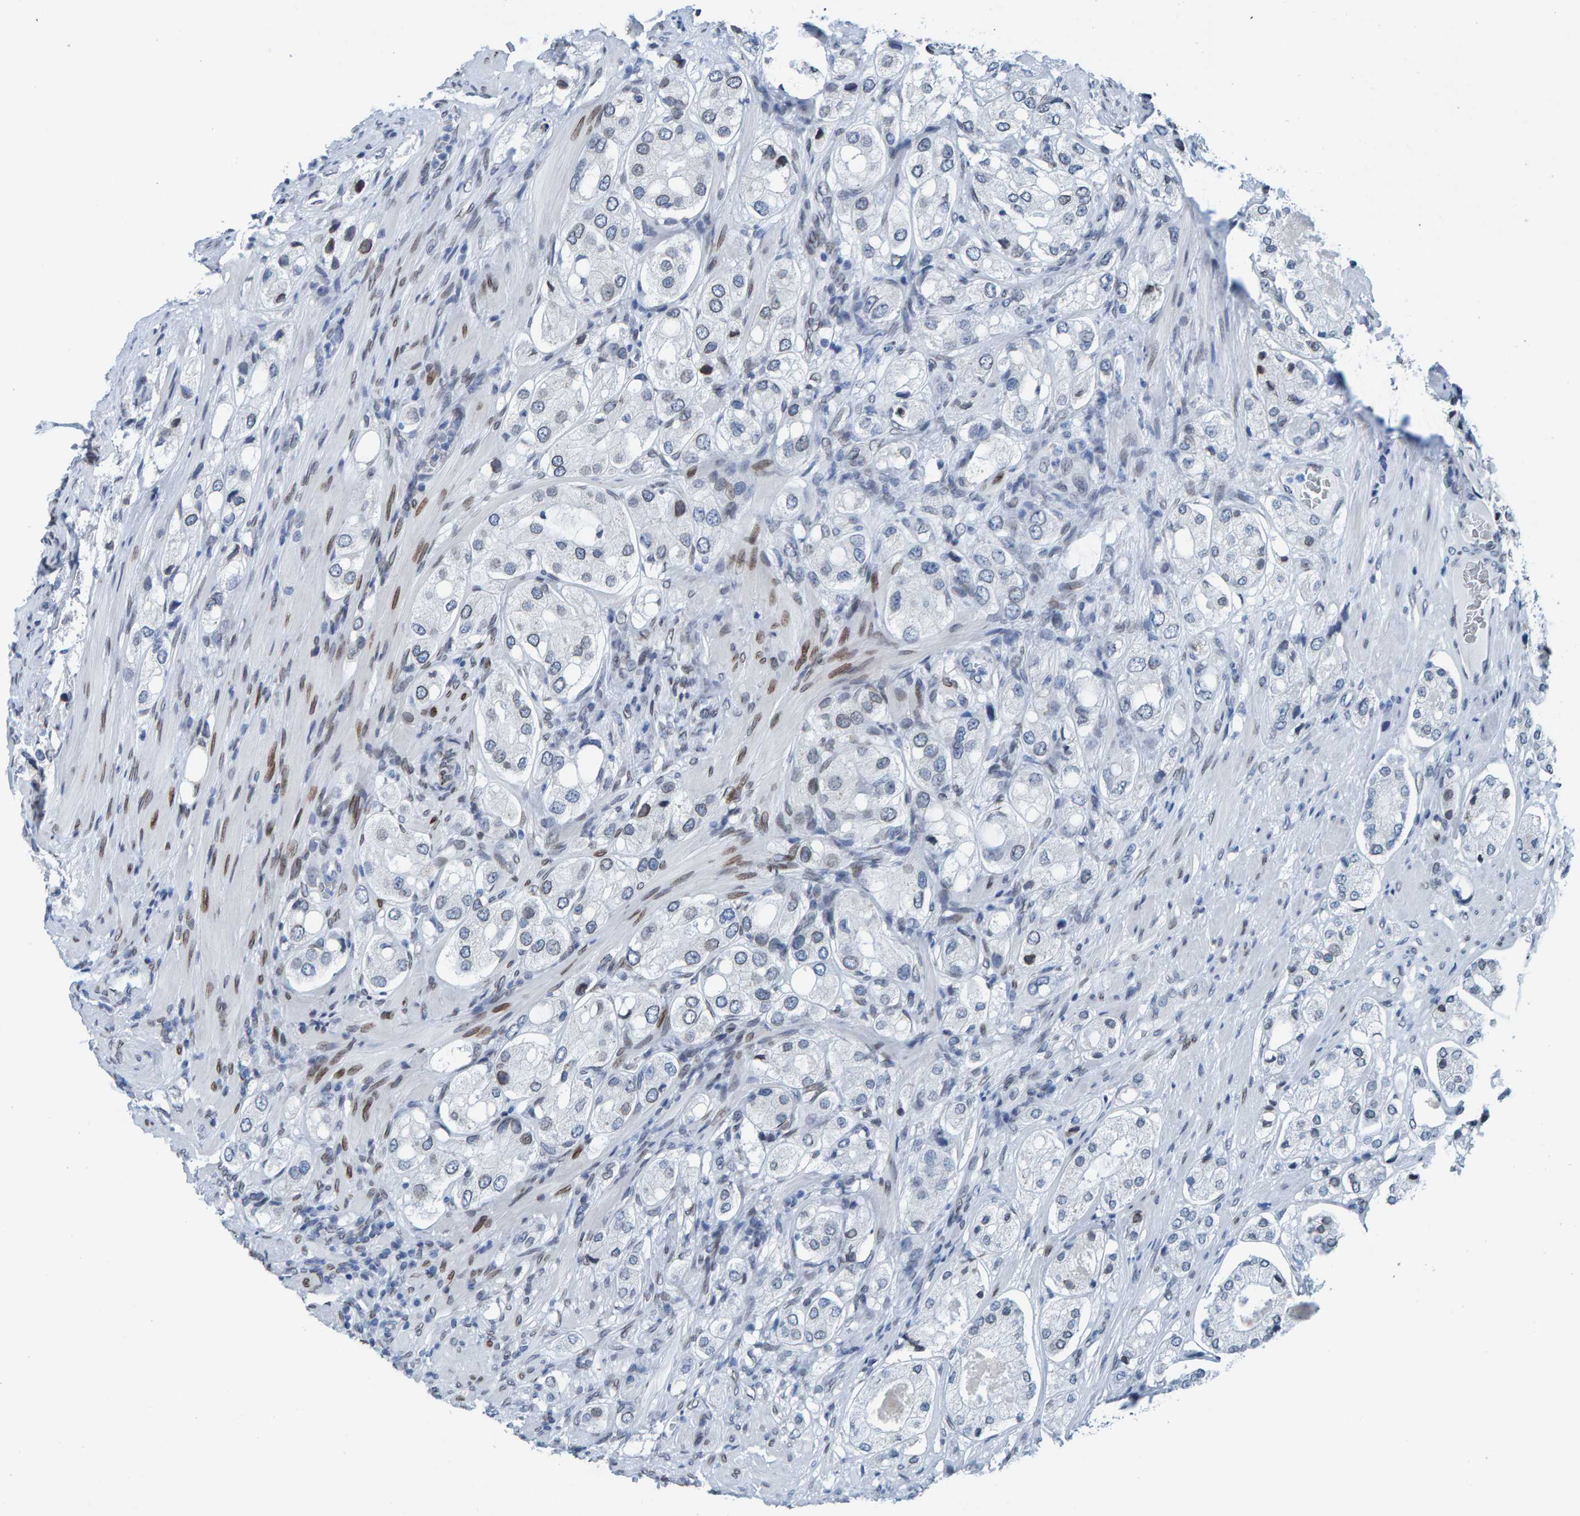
{"staining": {"intensity": "negative", "quantity": "none", "location": "none"}, "tissue": "prostate cancer", "cell_type": "Tumor cells", "image_type": "cancer", "snomed": [{"axis": "morphology", "description": "Adenocarcinoma, High grade"}, {"axis": "topography", "description": "Prostate"}], "caption": "Prostate cancer was stained to show a protein in brown. There is no significant staining in tumor cells. Brightfield microscopy of IHC stained with DAB (3,3'-diaminobenzidine) (brown) and hematoxylin (blue), captured at high magnification.", "gene": "LMNB2", "patient": {"sex": "male", "age": 65}}